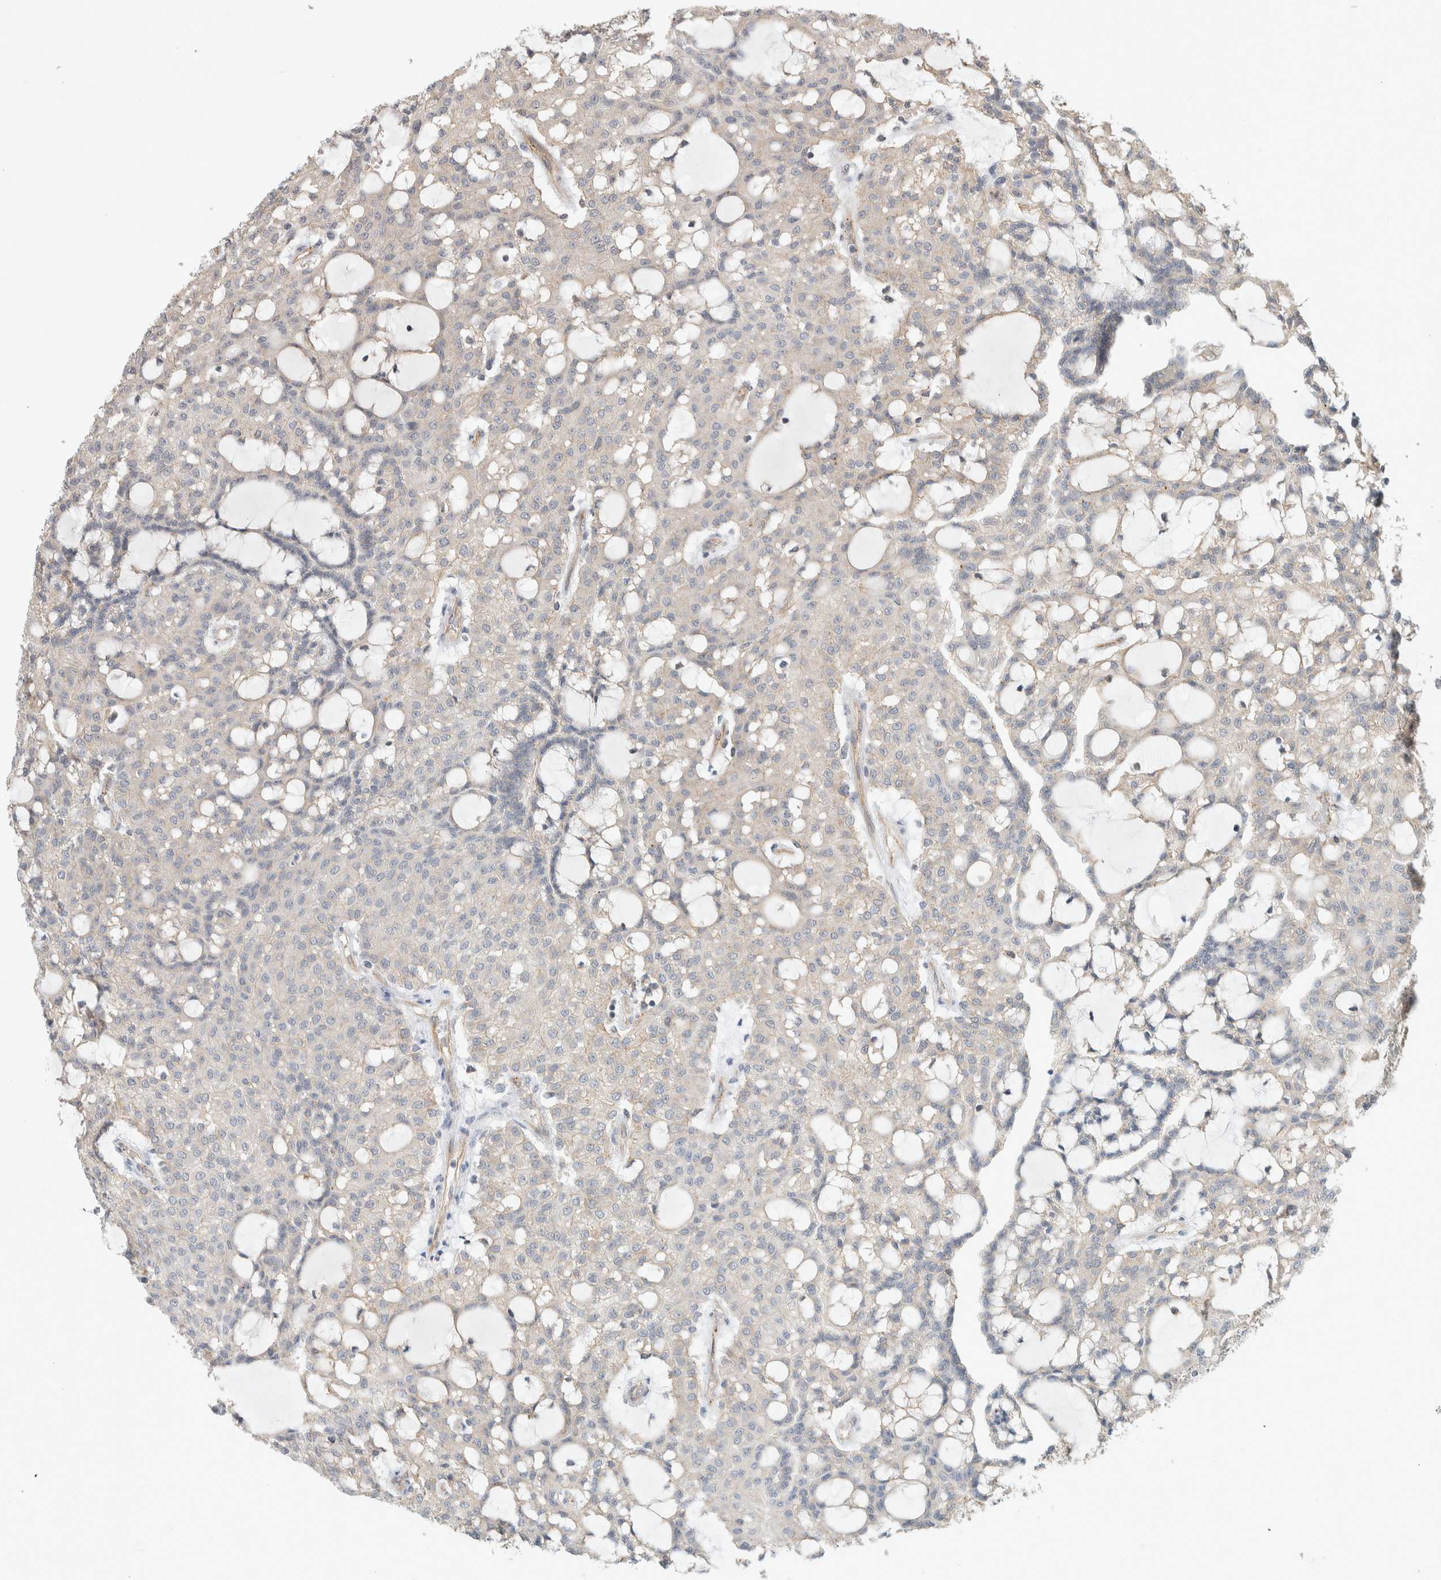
{"staining": {"intensity": "negative", "quantity": "none", "location": "none"}, "tissue": "renal cancer", "cell_type": "Tumor cells", "image_type": "cancer", "snomed": [{"axis": "morphology", "description": "Adenocarcinoma, NOS"}, {"axis": "topography", "description": "Kidney"}], "caption": "An immunohistochemistry histopathology image of renal cancer is shown. There is no staining in tumor cells of renal cancer.", "gene": "DEPTOR", "patient": {"sex": "male", "age": 63}}